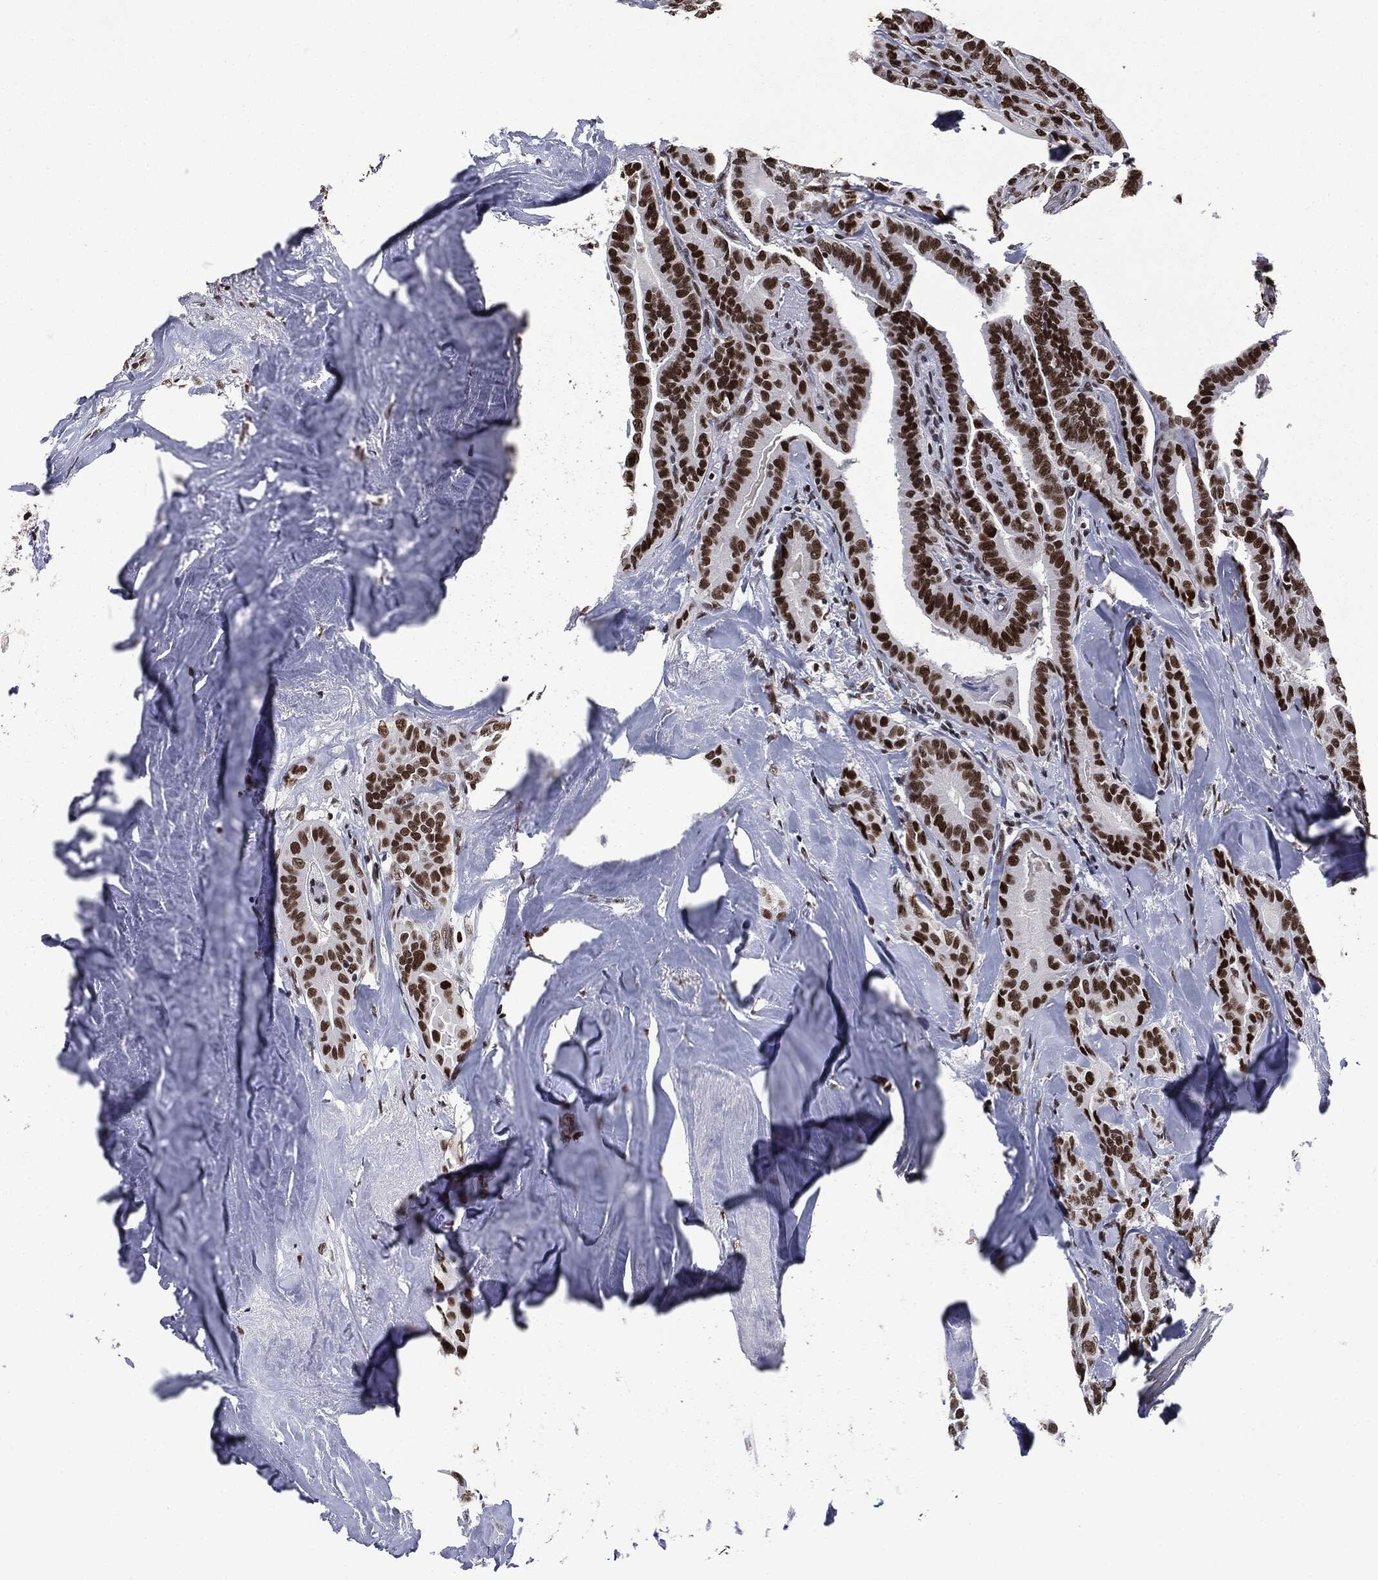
{"staining": {"intensity": "strong", "quantity": ">75%", "location": "nuclear"}, "tissue": "thyroid cancer", "cell_type": "Tumor cells", "image_type": "cancer", "snomed": [{"axis": "morphology", "description": "Papillary adenocarcinoma, NOS"}, {"axis": "topography", "description": "Thyroid gland"}], "caption": "About >75% of tumor cells in thyroid cancer (papillary adenocarcinoma) display strong nuclear protein expression as visualized by brown immunohistochemical staining.", "gene": "MSH2", "patient": {"sex": "male", "age": 61}}